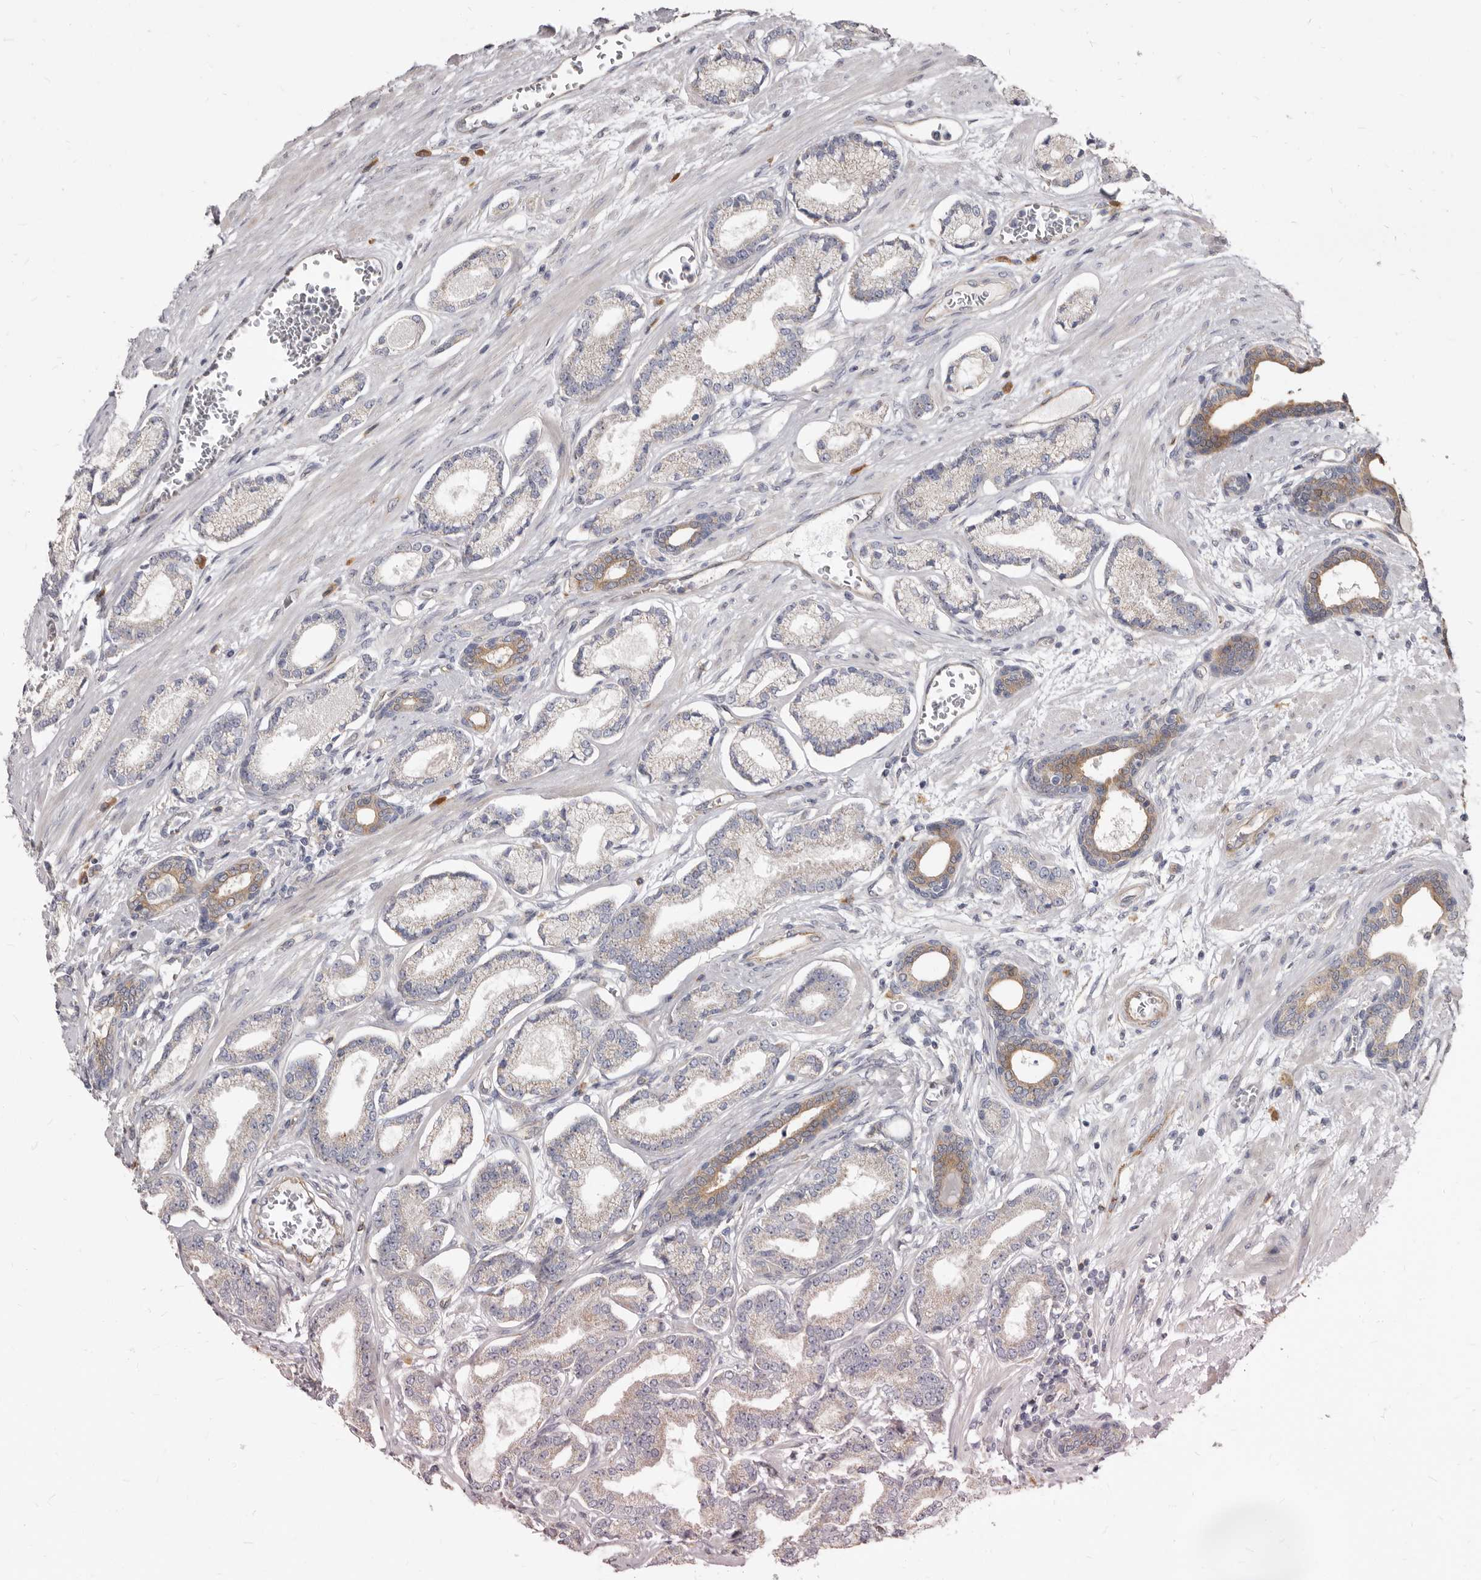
{"staining": {"intensity": "moderate", "quantity": "<25%", "location": "cytoplasmic/membranous"}, "tissue": "prostate cancer", "cell_type": "Tumor cells", "image_type": "cancer", "snomed": [{"axis": "morphology", "description": "Adenocarcinoma, Low grade"}, {"axis": "topography", "description": "Prostate"}], "caption": "Moderate cytoplasmic/membranous staining for a protein is appreciated in approximately <25% of tumor cells of prostate adenocarcinoma (low-grade) using IHC.", "gene": "FMO2", "patient": {"sex": "male", "age": 60}}